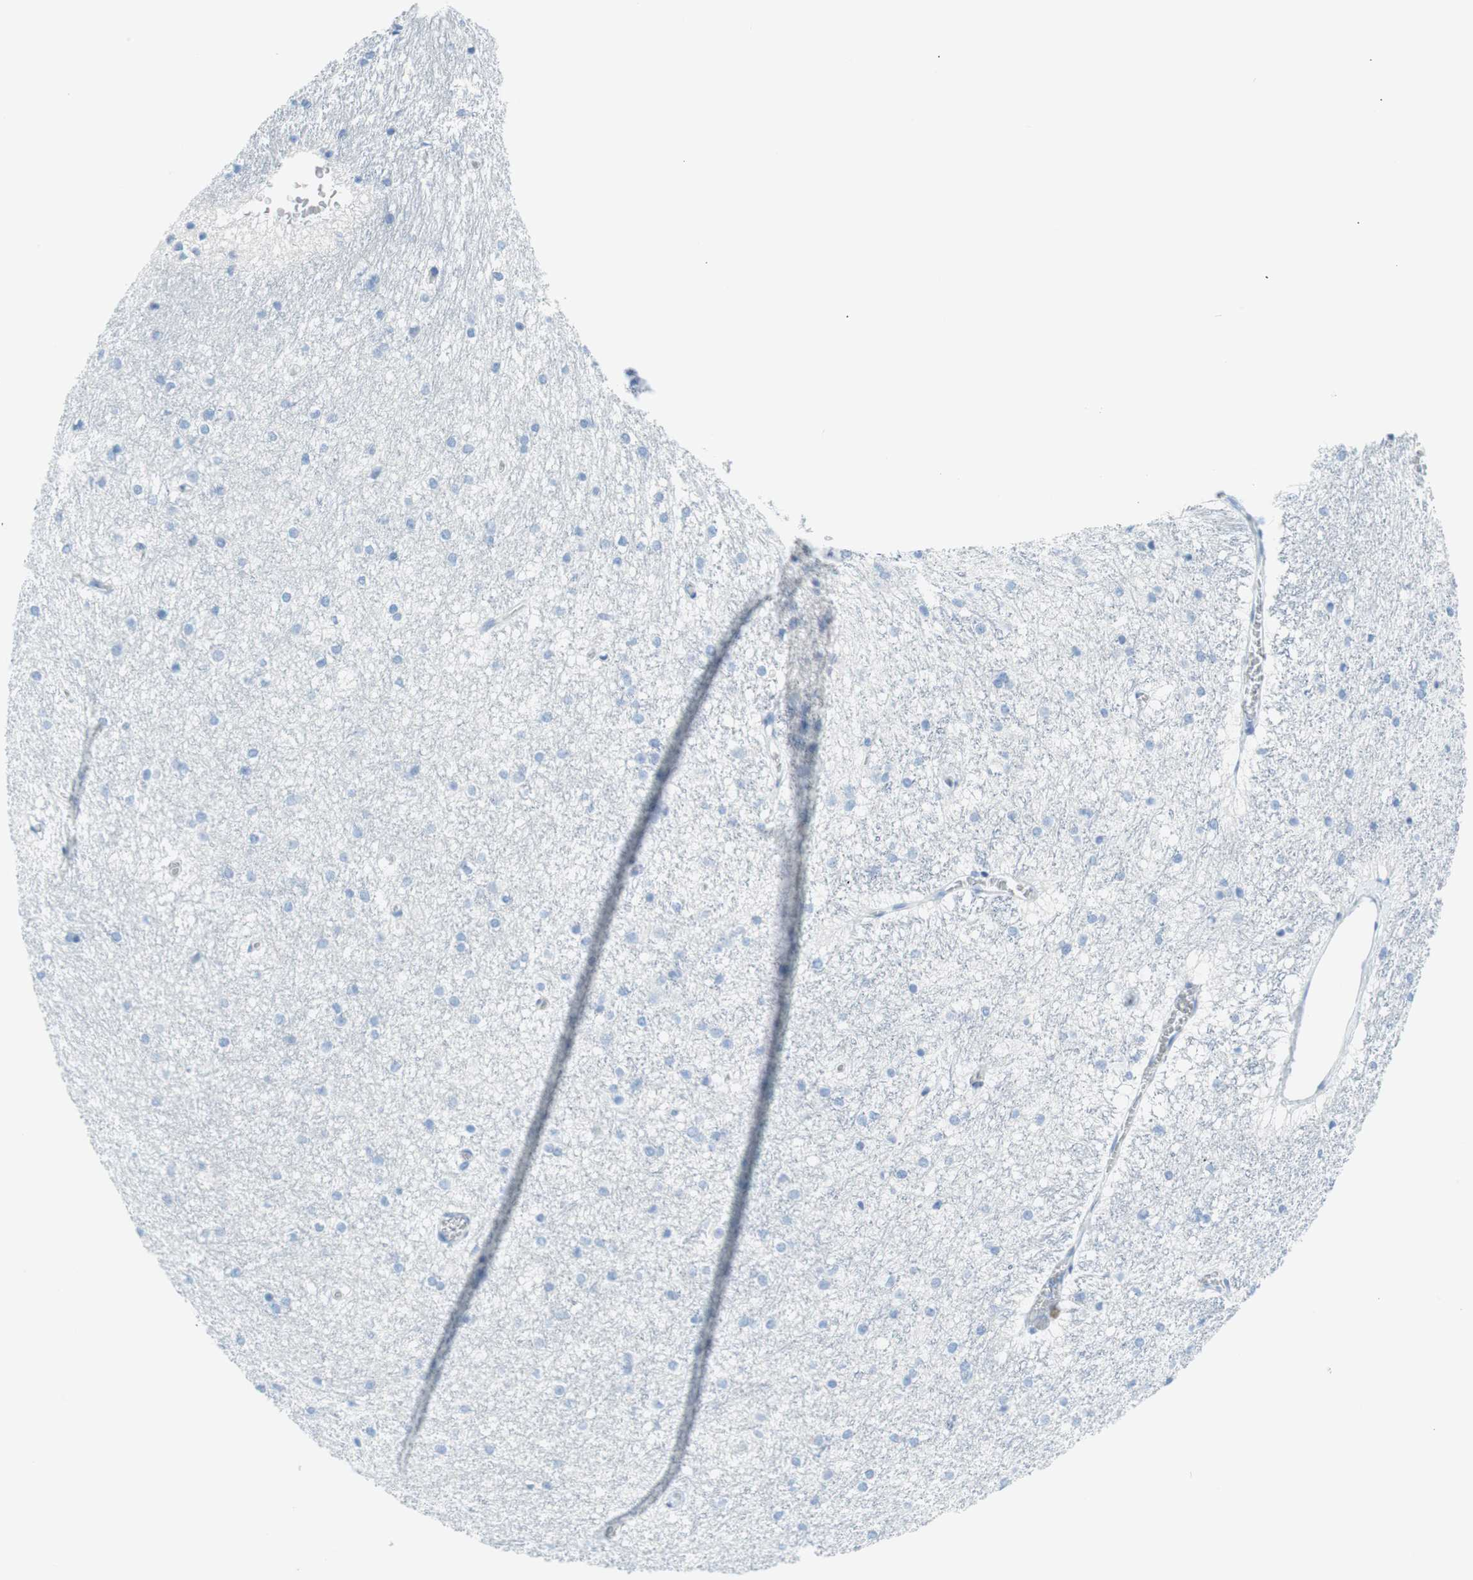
{"staining": {"intensity": "negative", "quantity": "none", "location": "none"}, "tissue": "caudate", "cell_type": "Glial cells", "image_type": "normal", "snomed": [{"axis": "morphology", "description": "Normal tissue, NOS"}, {"axis": "topography", "description": "Lateral ventricle wall"}], "caption": "An immunohistochemistry histopathology image of unremarkable caudate is shown. There is no staining in glial cells of caudate.", "gene": "MYH1", "patient": {"sex": "female", "age": 19}}